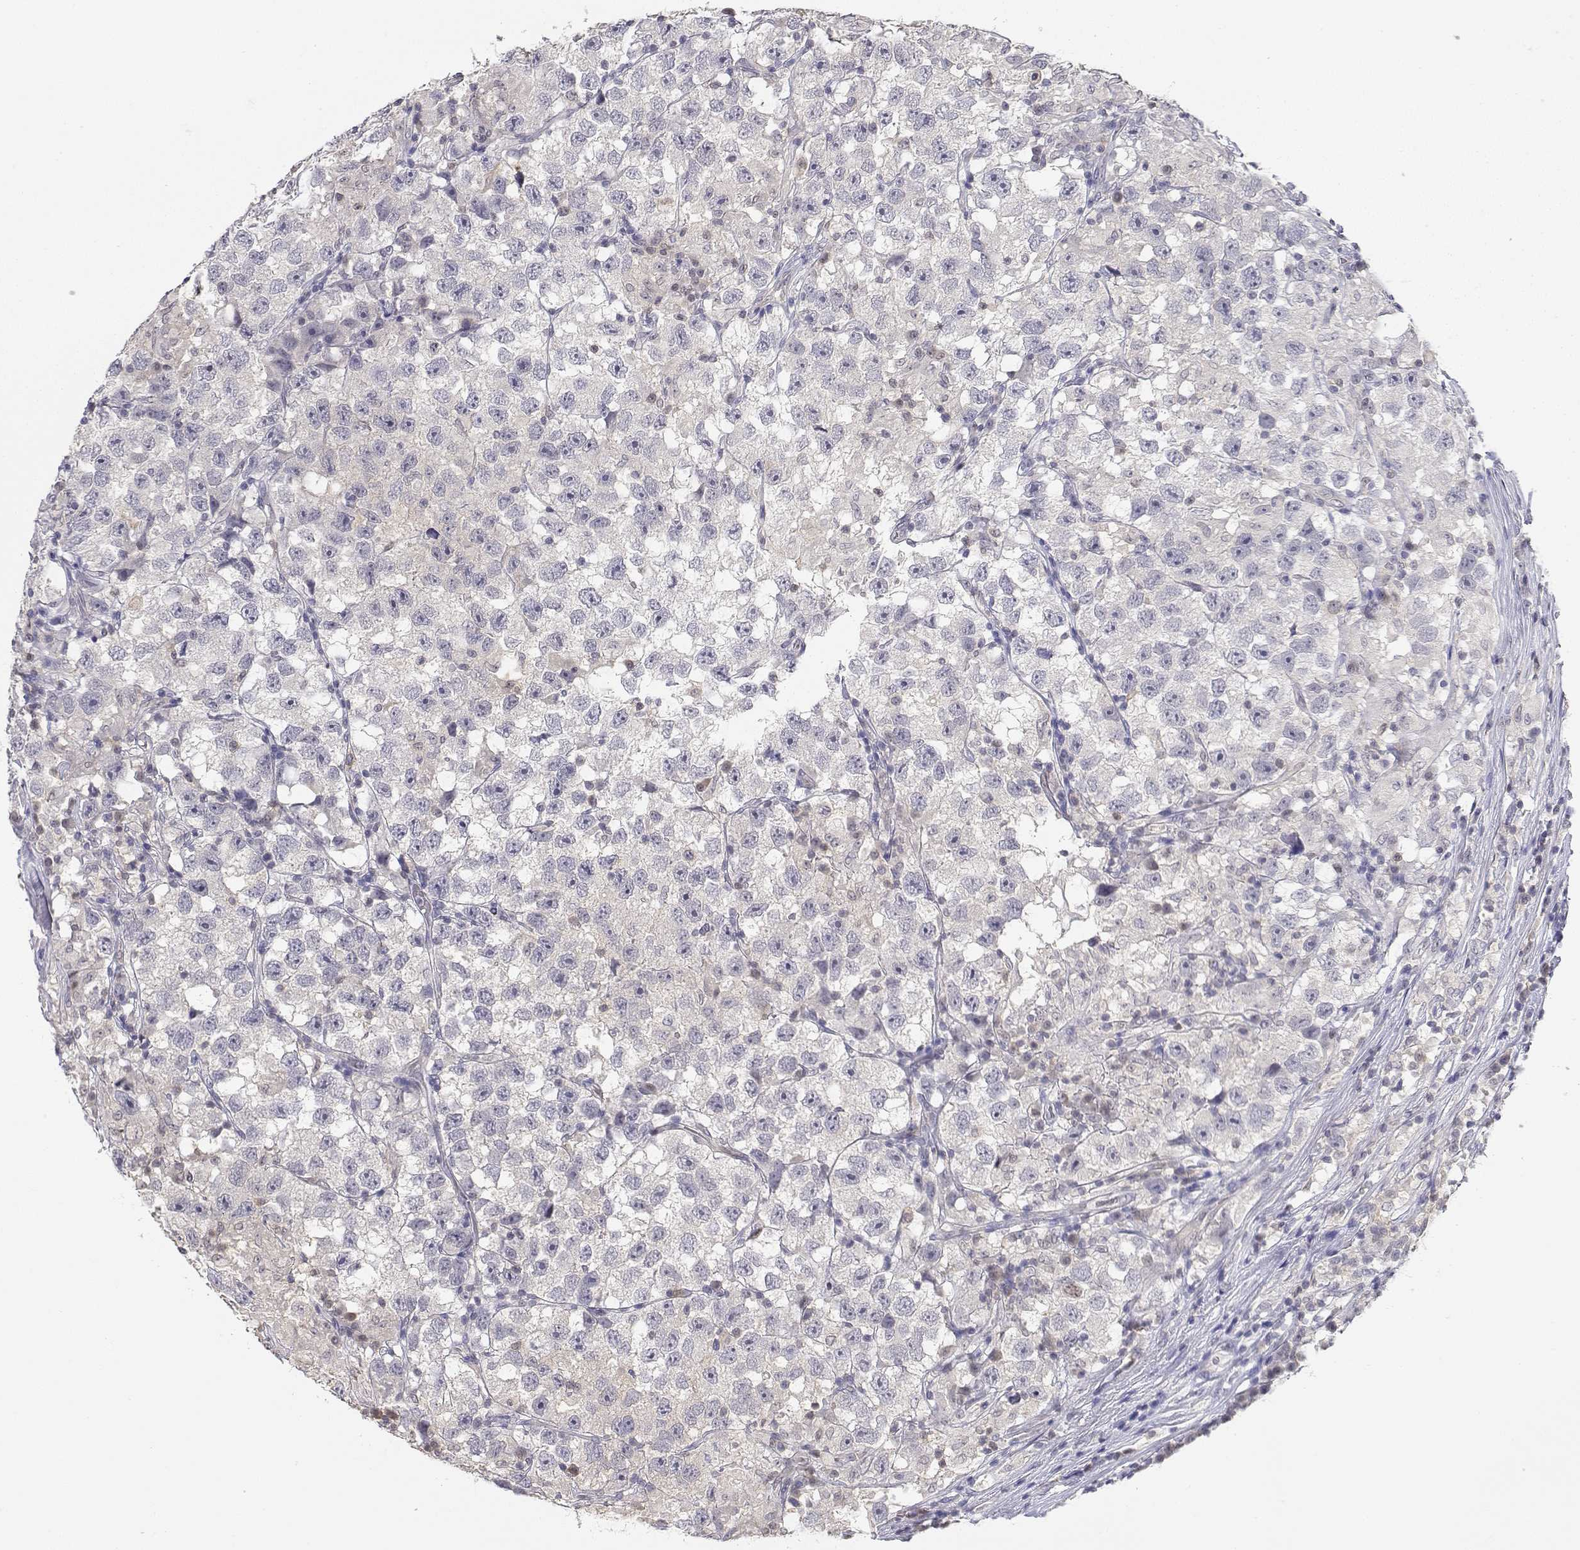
{"staining": {"intensity": "negative", "quantity": "none", "location": "none"}, "tissue": "testis cancer", "cell_type": "Tumor cells", "image_type": "cancer", "snomed": [{"axis": "morphology", "description": "Seminoma, NOS"}, {"axis": "topography", "description": "Testis"}], "caption": "An image of human testis seminoma is negative for staining in tumor cells.", "gene": "ADA", "patient": {"sex": "male", "age": 26}}